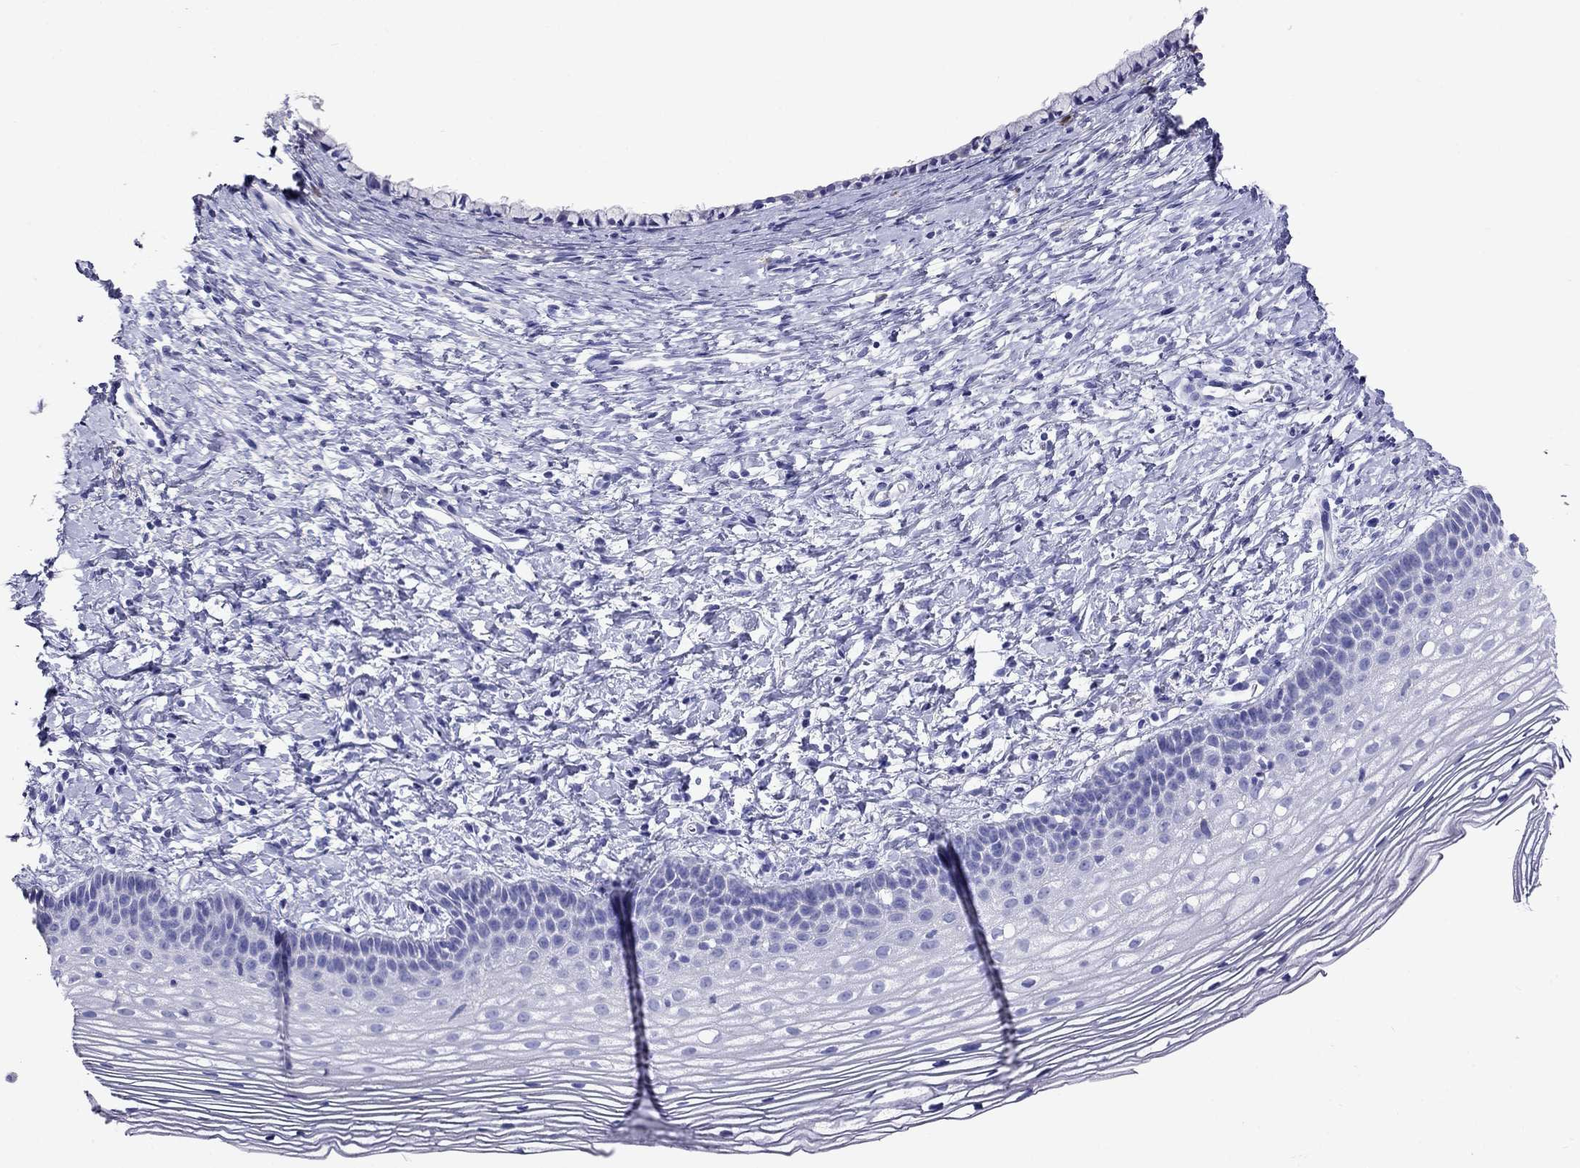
{"staining": {"intensity": "negative", "quantity": "none", "location": "none"}, "tissue": "cervix", "cell_type": "Glandular cells", "image_type": "normal", "snomed": [{"axis": "morphology", "description": "Normal tissue, NOS"}, {"axis": "topography", "description": "Cervix"}], "caption": "Protein analysis of normal cervix exhibits no significant staining in glandular cells.", "gene": "MC5R", "patient": {"sex": "female", "age": 39}}